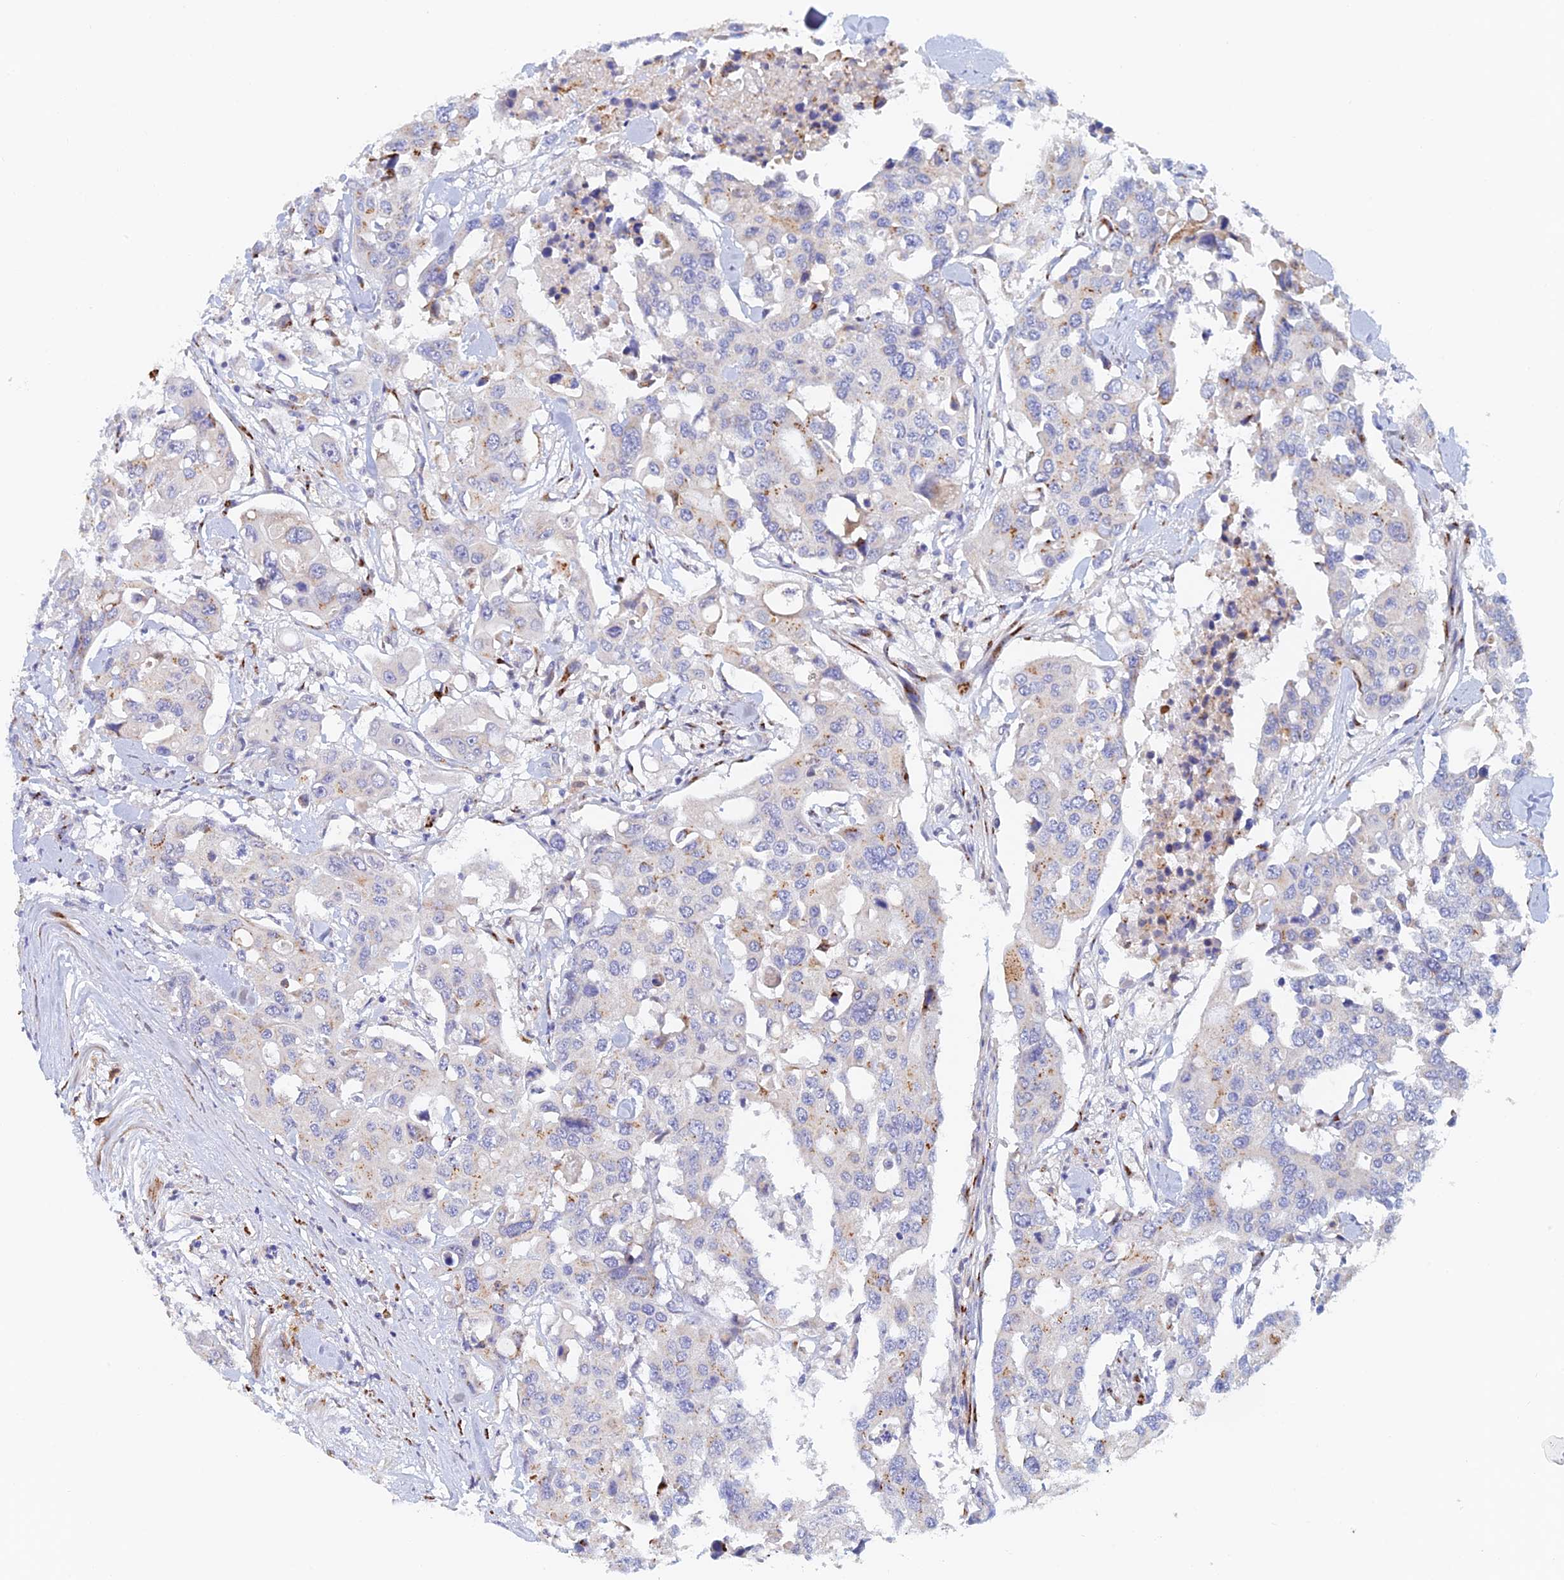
{"staining": {"intensity": "weak", "quantity": "<25%", "location": "cytoplasmic/membranous"}, "tissue": "colorectal cancer", "cell_type": "Tumor cells", "image_type": "cancer", "snomed": [{"axis": "morphology", "description": "Adenocarcinoma, NOS"}, {"axis": "topography", "description": "Colon"}], "caption": "A micrograph of colorectal cancer stained for a protein shows no brown staining in tumor cells.", "gene": "SLC24A3", "patient": {"sex": "male", "age": 77}}